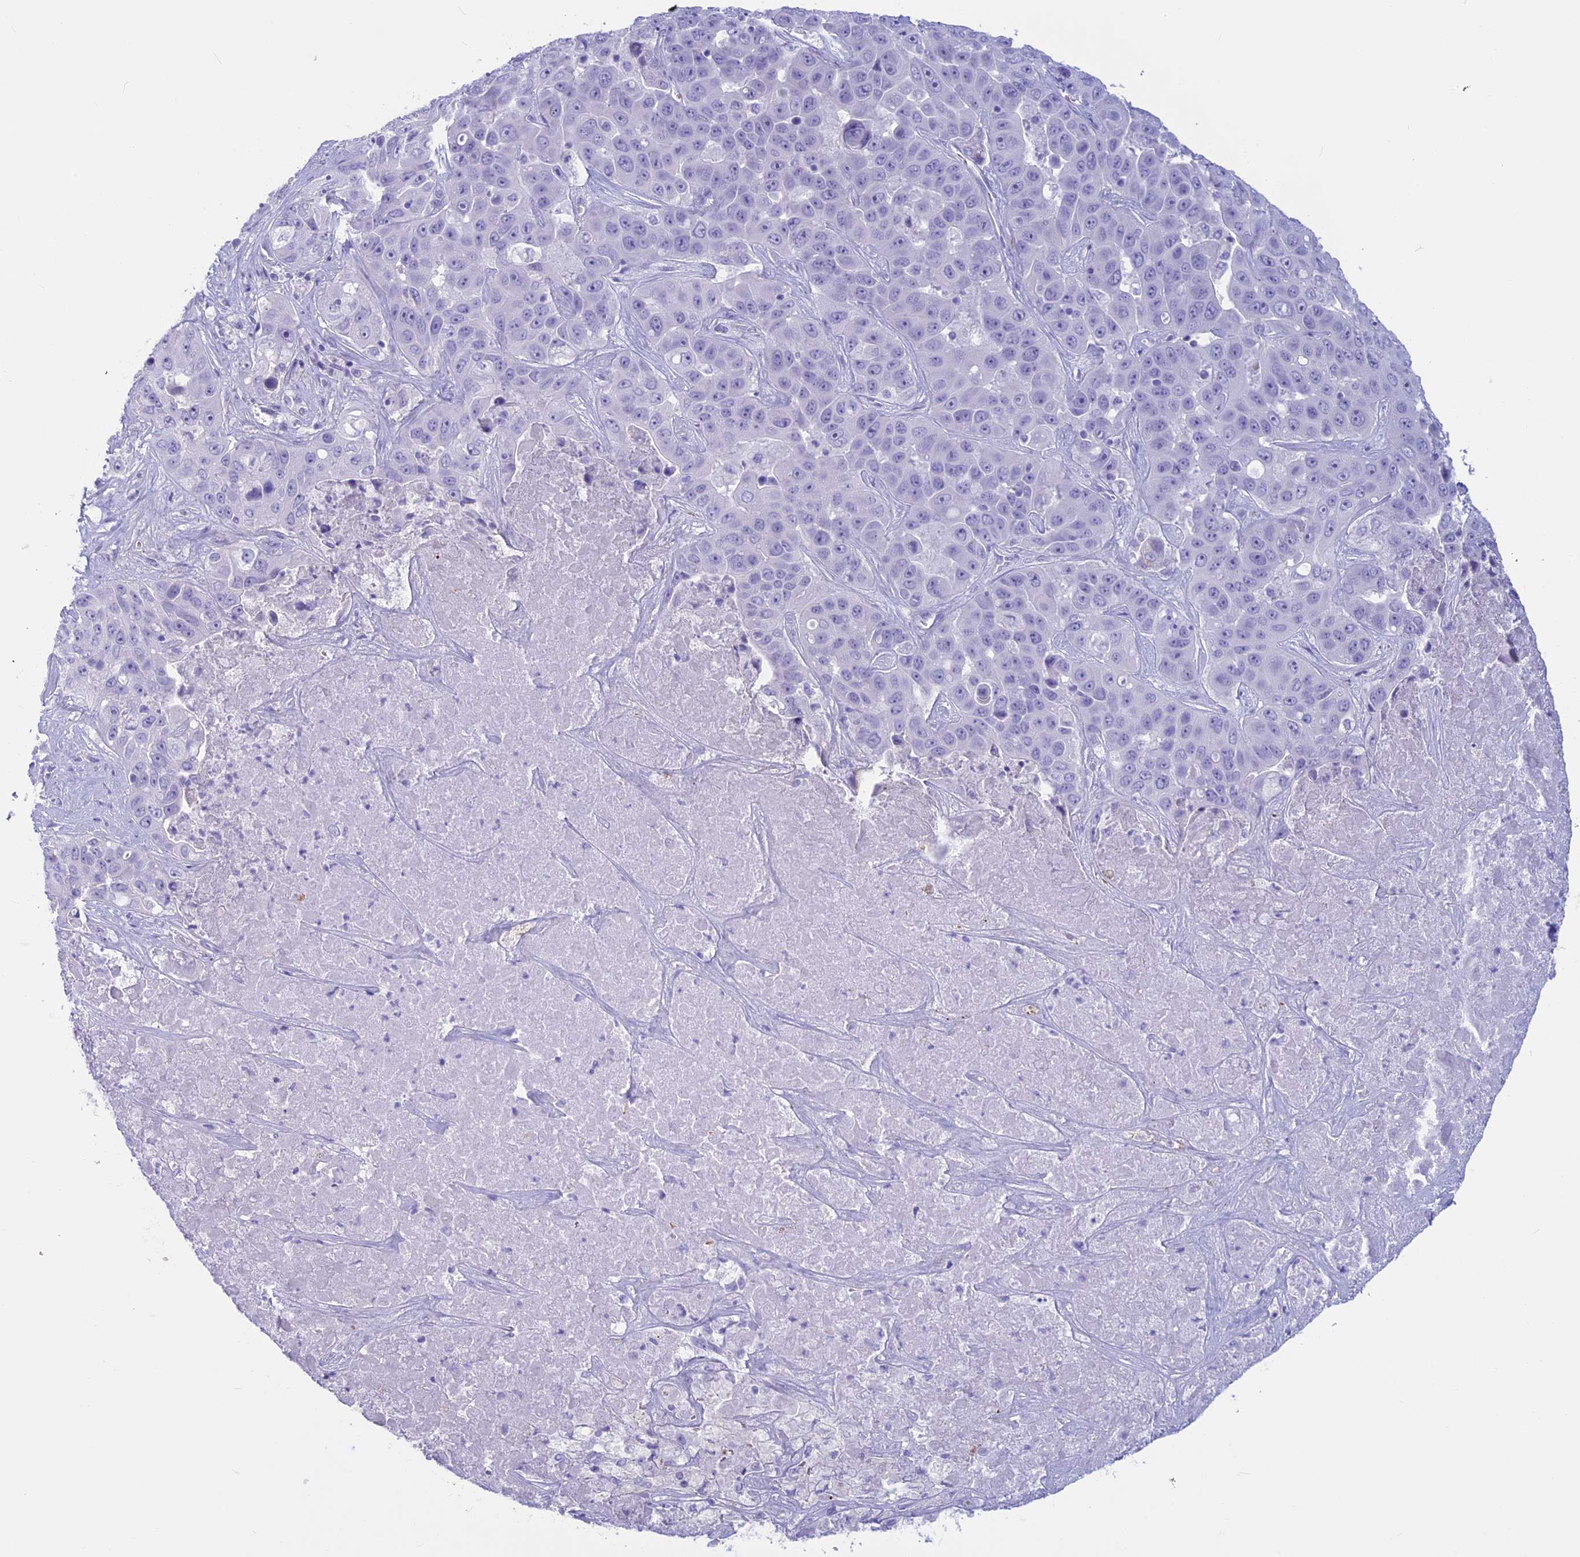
{"staining": {"intensity": "negative", "quantity": "none", "location": "none"}, "tissue": "liver cancer", "cell_type": "Tumor cells", "image_type": "cancer", "snomed": [{"axis": "morphology", "description": "Cholangiocarcinoma"}, {"axis": "topography", "description": "Liver"}], "caption": "An IHC micrograph of liver cancer is shown. There is no staining in tumor cells of liver cancer.", "gene": "GAPDHS", "patient": {"sex": "female", "age": 52}}